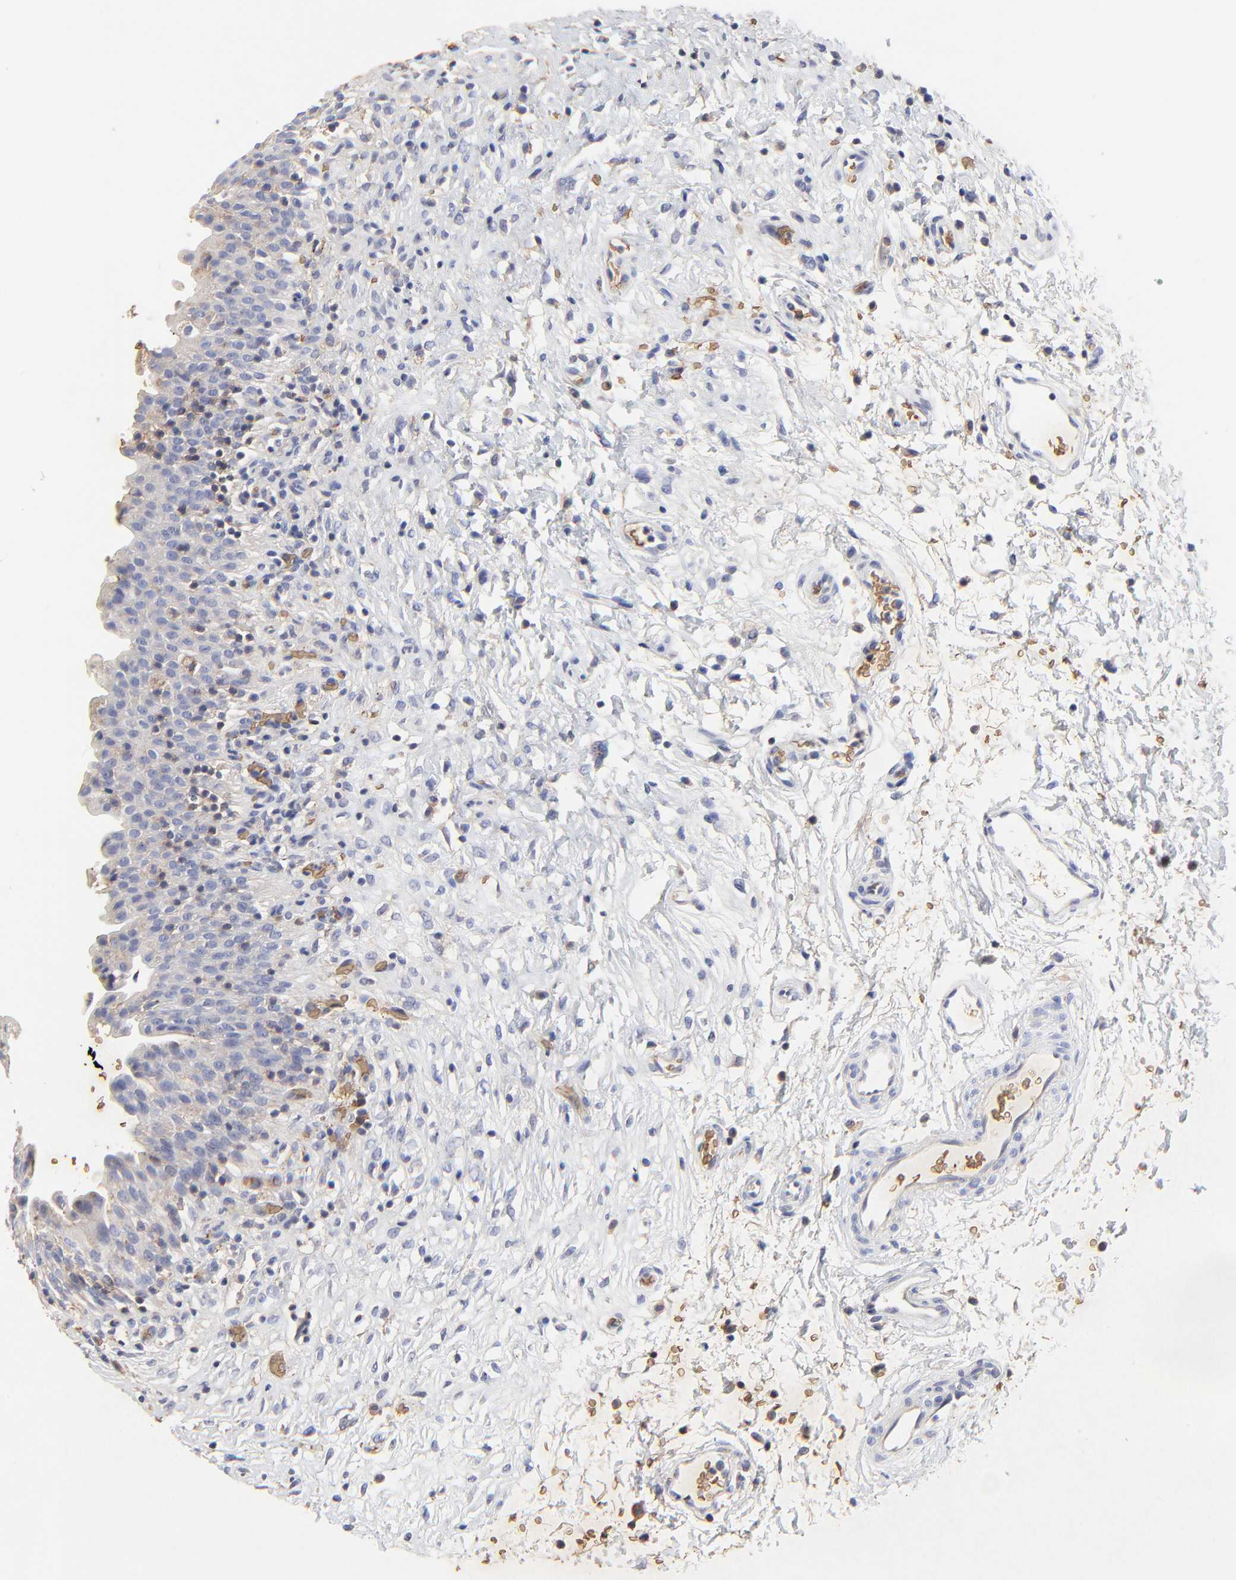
{"staining": {"intensity": "moderate", "quantity": ">75%", "location": "cytoplasmic/membranous"}, "tissue": "urinary bladder", "cell_type": "Urothelial cells", "image_type": "normal", "snomed": [{"axis": "morphology", "description": "Normal tissue, NOS"}, {"axis": "topography", "description": "Urinary bladder"}], "caption": "Immunohistochemical staining of unremarkable urinary bladder shows medium levels of moderate cytoplasmic/membranous expression in about >75% of urothelial cells. (Stains: DAB (3,3'-diaminobenzidine) in brown, nuclei in blue, Microscopy: brightfield microscopy at high magnification).", "gene": "PAG1", "patient": {"sex": "male", "age": 51}}